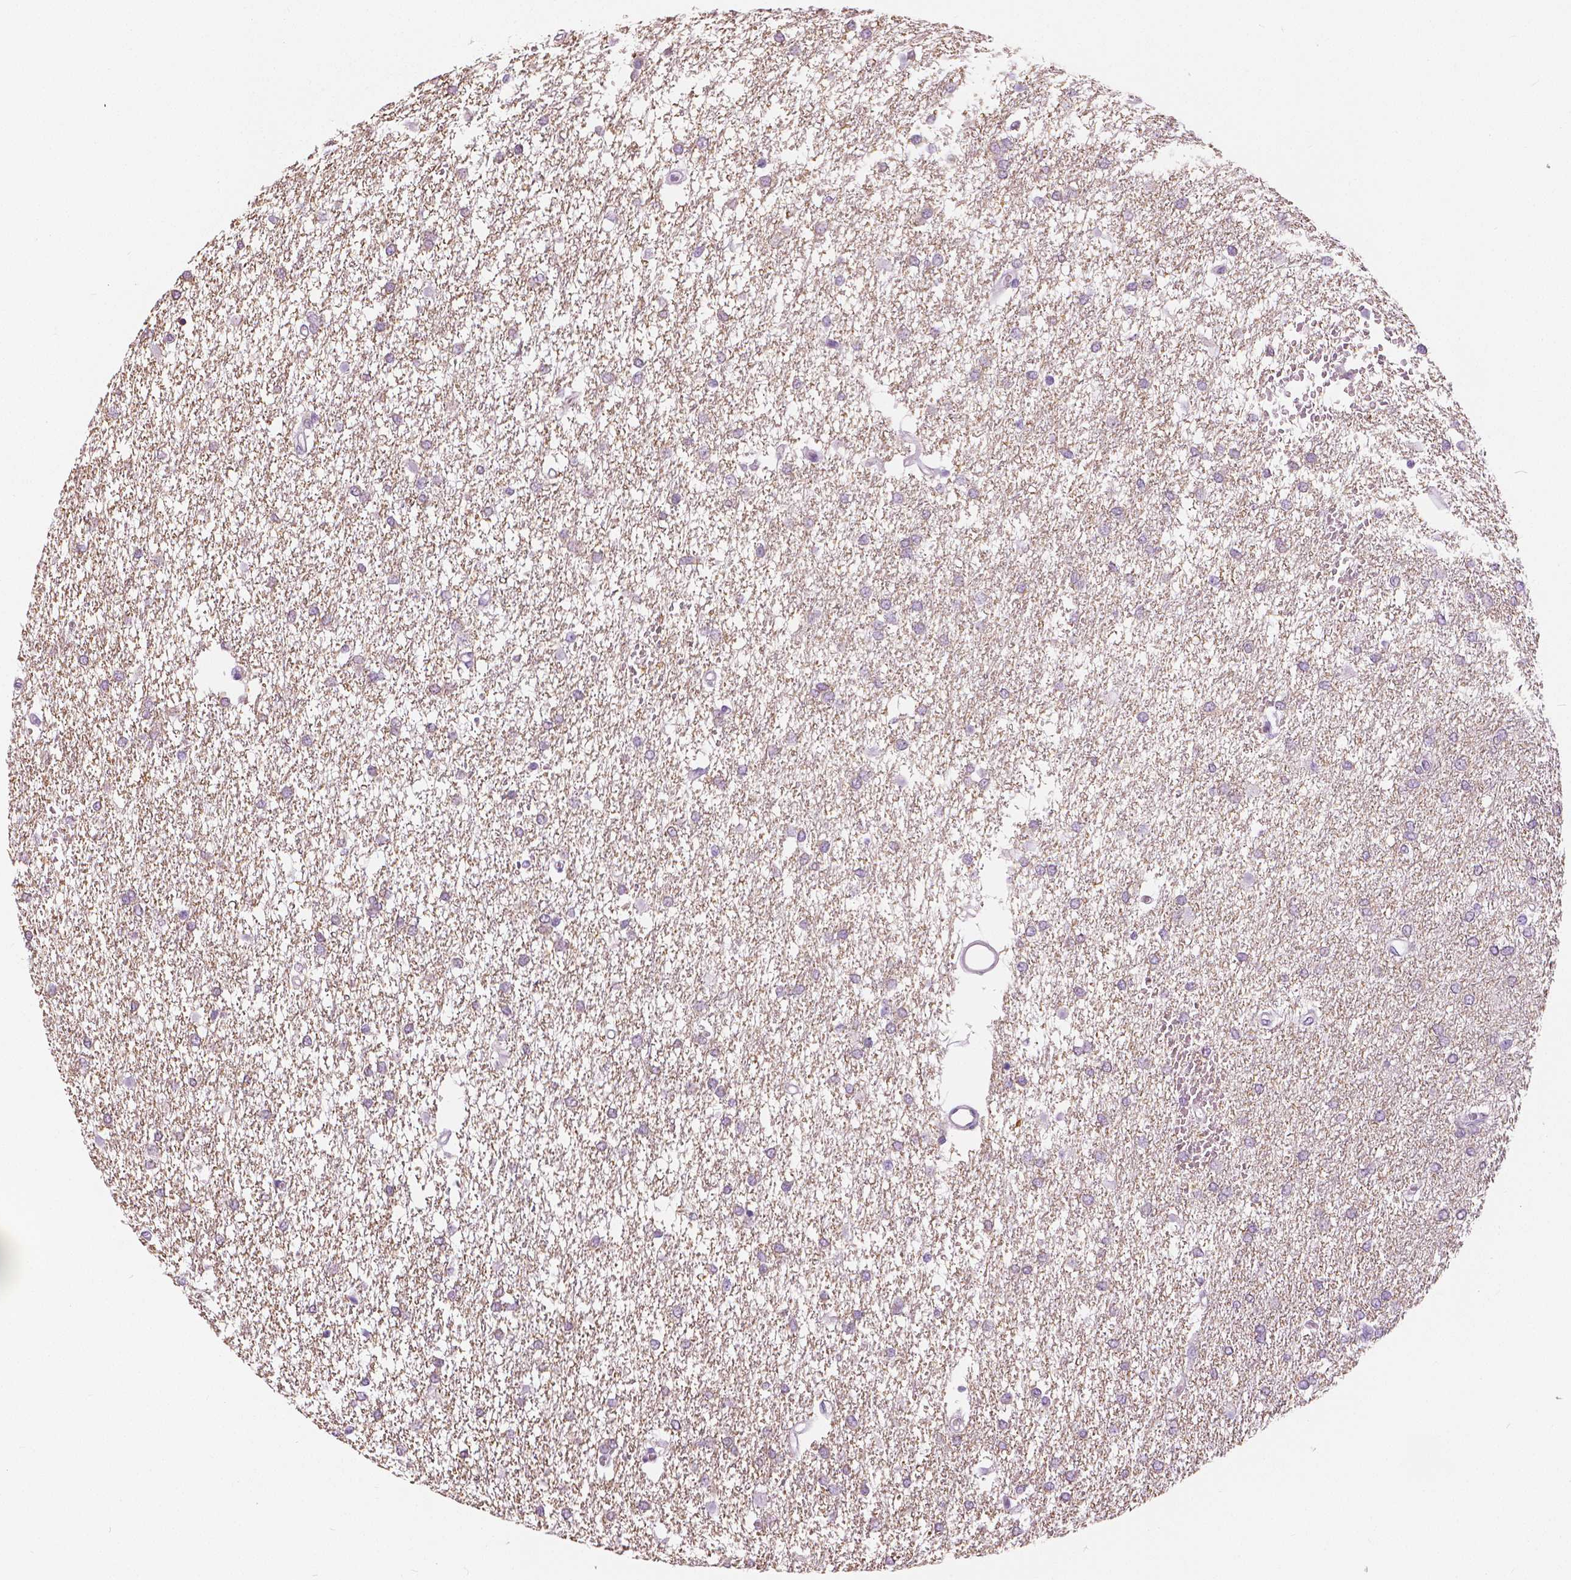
{"staining": {"intensity": "negative", "quantity": "none", "location": "none"}, "tissue": "glioma", "cell_type": "Tumor cells", "image_type": "cancer", "snomed": [{"axis": "morphology", "description": "Glioma, malignant, High grade"}, {"axis": "topography", "description": "Brain"}], "caption": "Immunohistochemical staining of human malignant high-grade glioma reveals no significant positivity in tumor cells. Nuclei are stained in blue.", "gene": "SLC24A1", "patient": {"sex": "female", "age": 61}}